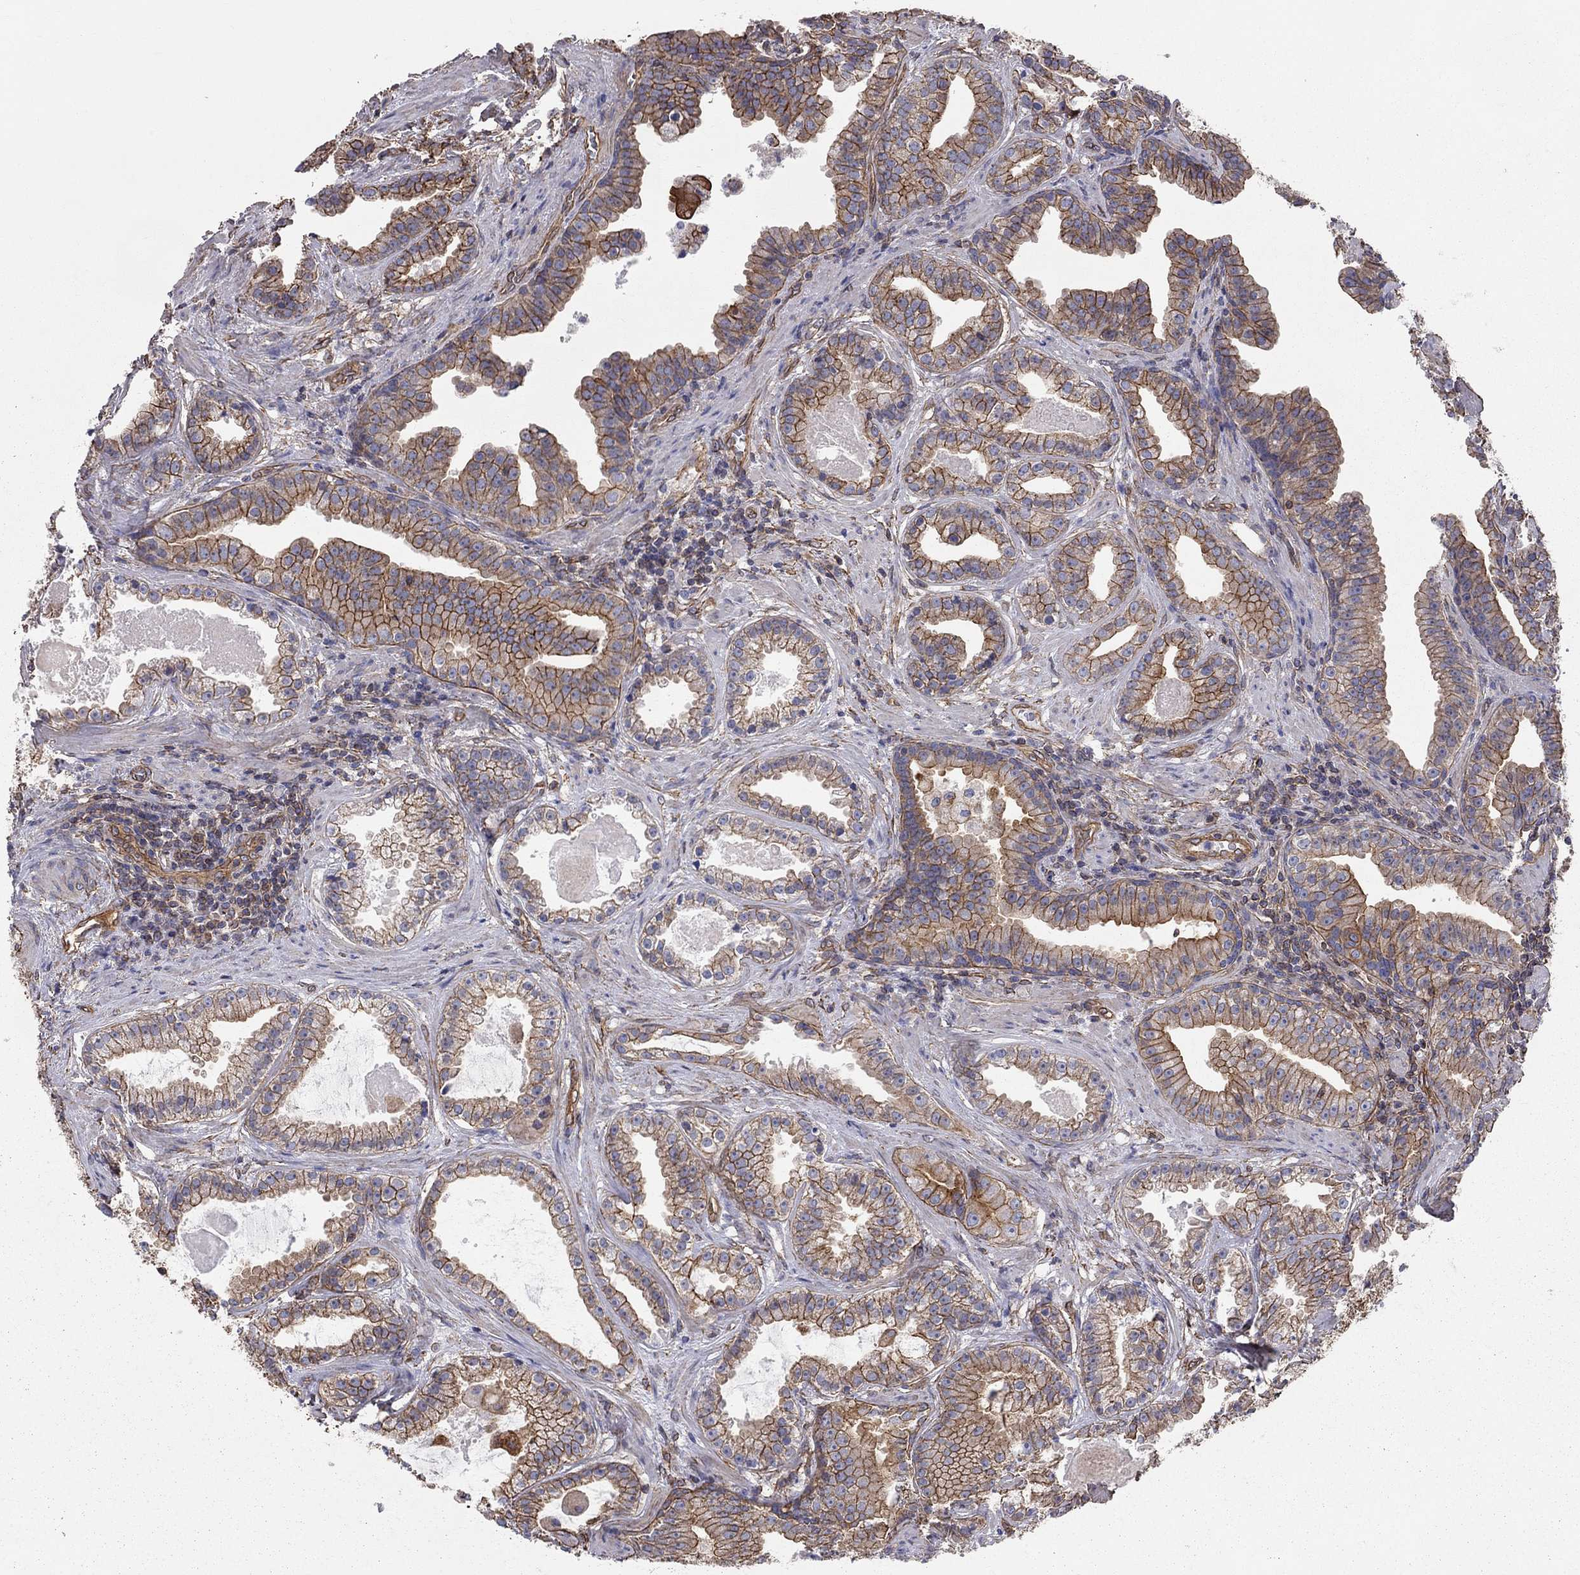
{"staining": {"intensity": "strong", "quantity": ">75%", "location": "cytoplasmic/membranous"}, "tissue": "prostate cancer", "cell_type": "Tumor cells", "image_type": "cancer", "snomed": [{"axis": "morphology", "description": "Adenocarcinoma, NOS"}, {"axis": "morphology", "description": "Adenocarcinoma, High grade"}, {"axis": "topography", "description": "Prostate"}], "caption": "Prostate adenocarcinoma tissue displays strong cytoplasmic/membranous positivity in about >75% of tumor cells (brown staining indicates protein expression, while blue staining denotes nuclei).", "gene": "BICDL2", "patient": {"sex": "male", "age": 64}}